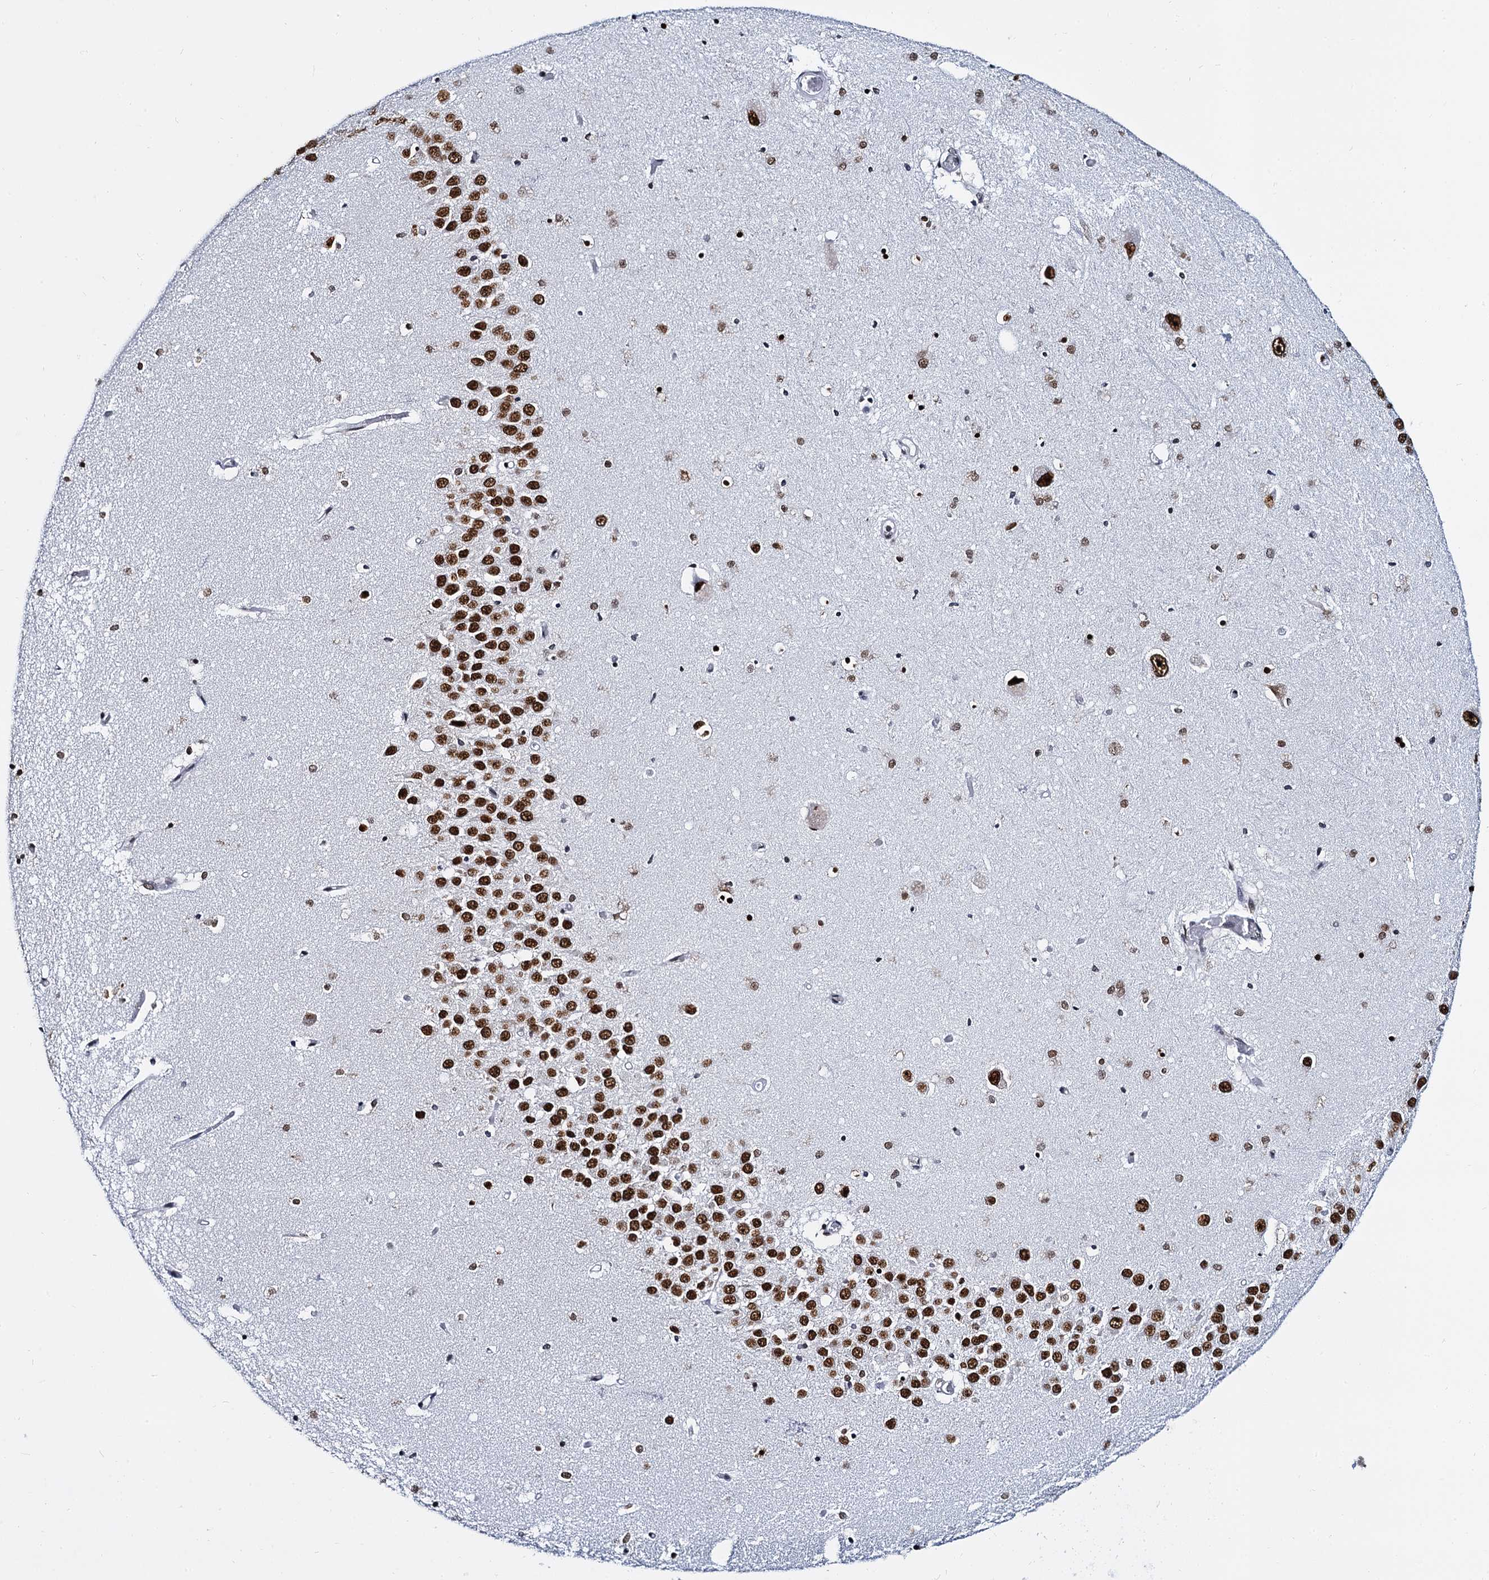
{"staining": {"intensity": "strong", "quantity": ">75%", "location": "nuclear"}, "tissue": "hippocampus", "cell_type": "Glial cells", "image_type": "normal", "snomed": [{"axis": "morphology", "description": "Normal tissue, NOS"}, {"axis": "topography", "description": "Hippocampus"}], "caption": "A high-resolution image shows IHC staining of benign hippocampus, which shows strong nuclear staining in about >75% of glial cells. (DAB (3,3'-diaminobenzidine) IHC, brown staining for protein, blue staining for nuclei).", "gene": "CMAS", "patient": {"sex": "male", "age": 70}}